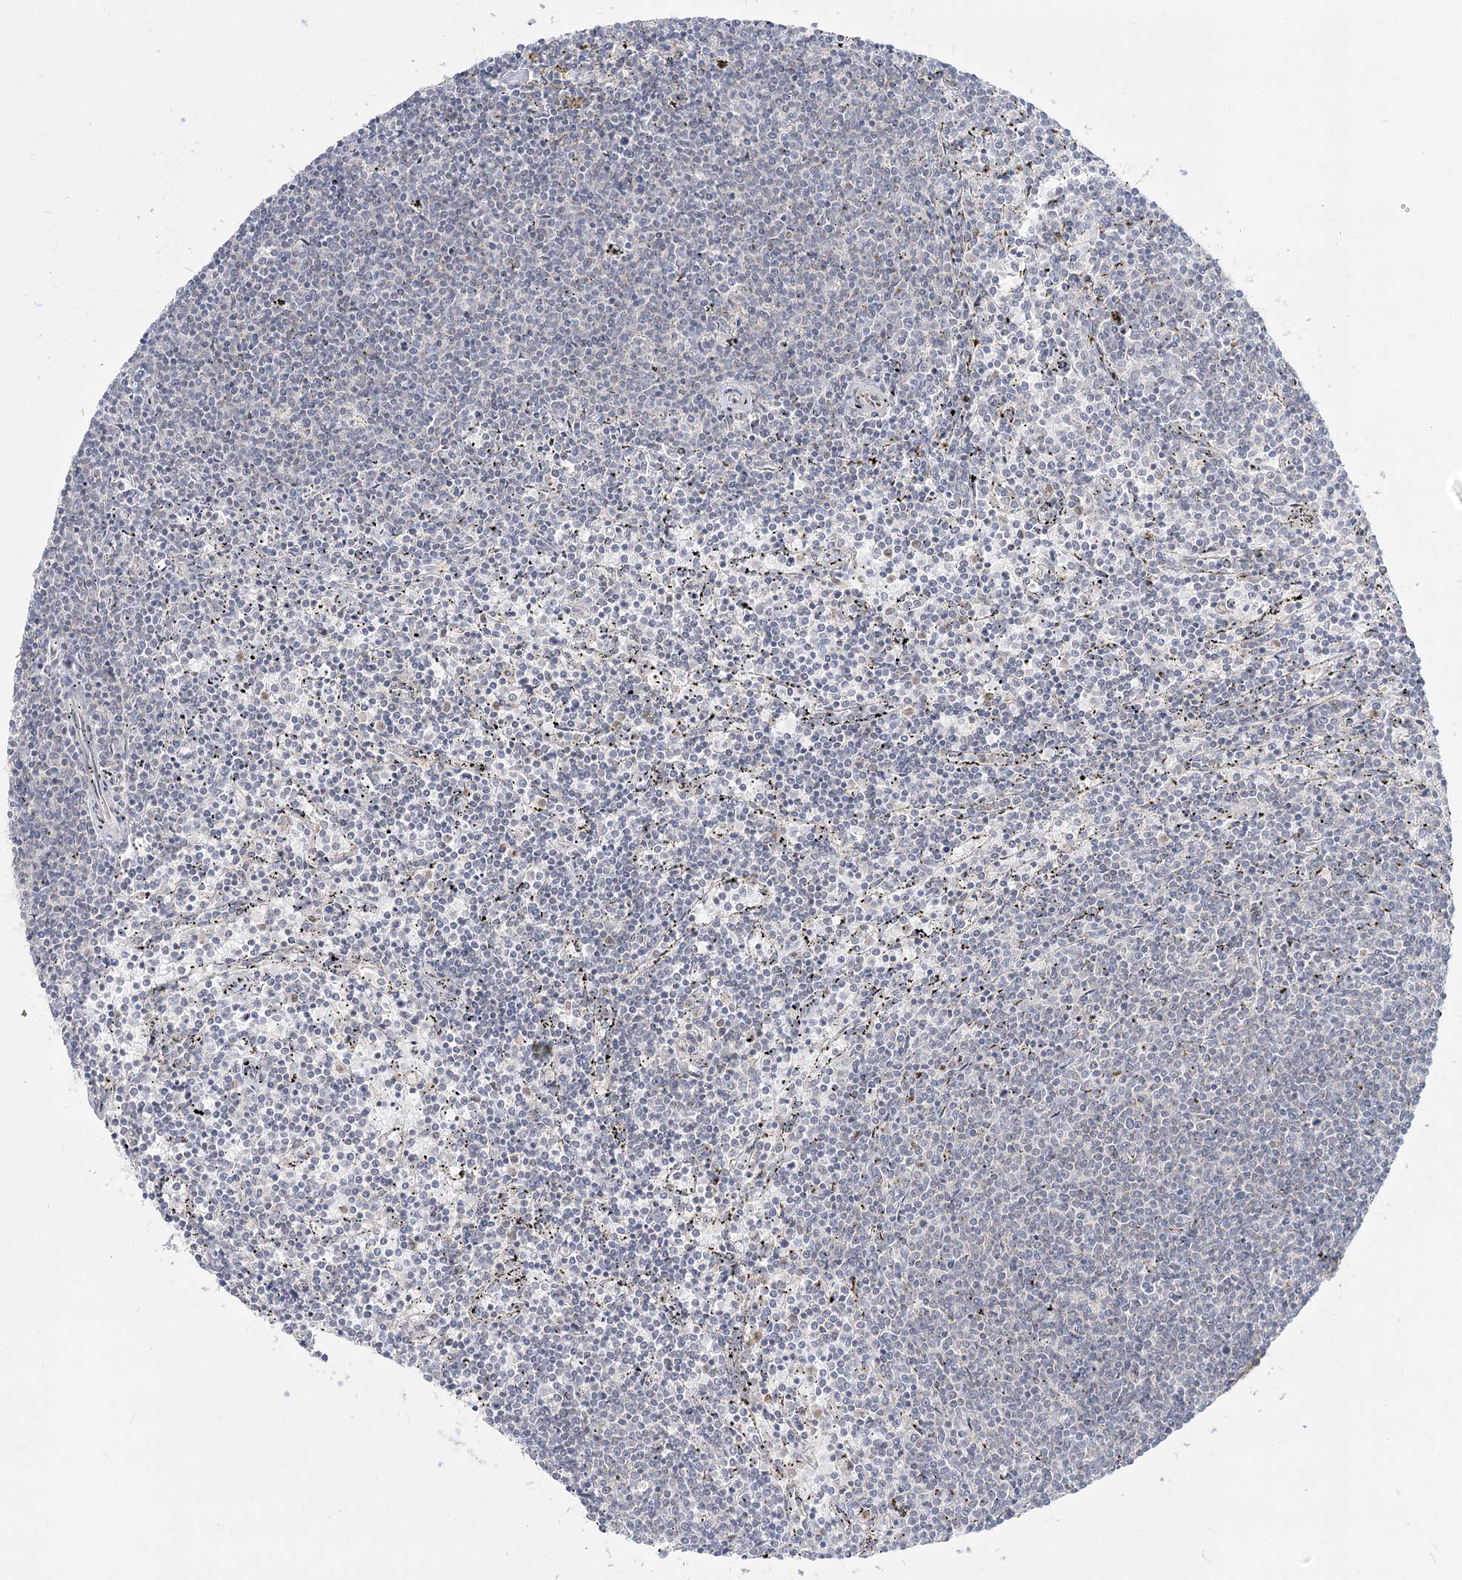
{"staining": {"intensity": "negative", "quantity": "none", "location": "none"}, "tissue": "lymphoma", "cell_type": "Tumor cells", "image_type": "cancer", "snomed": [{"axis": "morphology", "description": "Malignant lymphoma, non-Hodgkin's type, Low grade"}, {"axis": "topography", "description": "Spleen"}], "caption": "DAB immunohistochemical staining of human lymphoma displays no significant expression in tumor cells.", "gene": "MTMR3", "patient": {"sex": "female", "age": 50}}